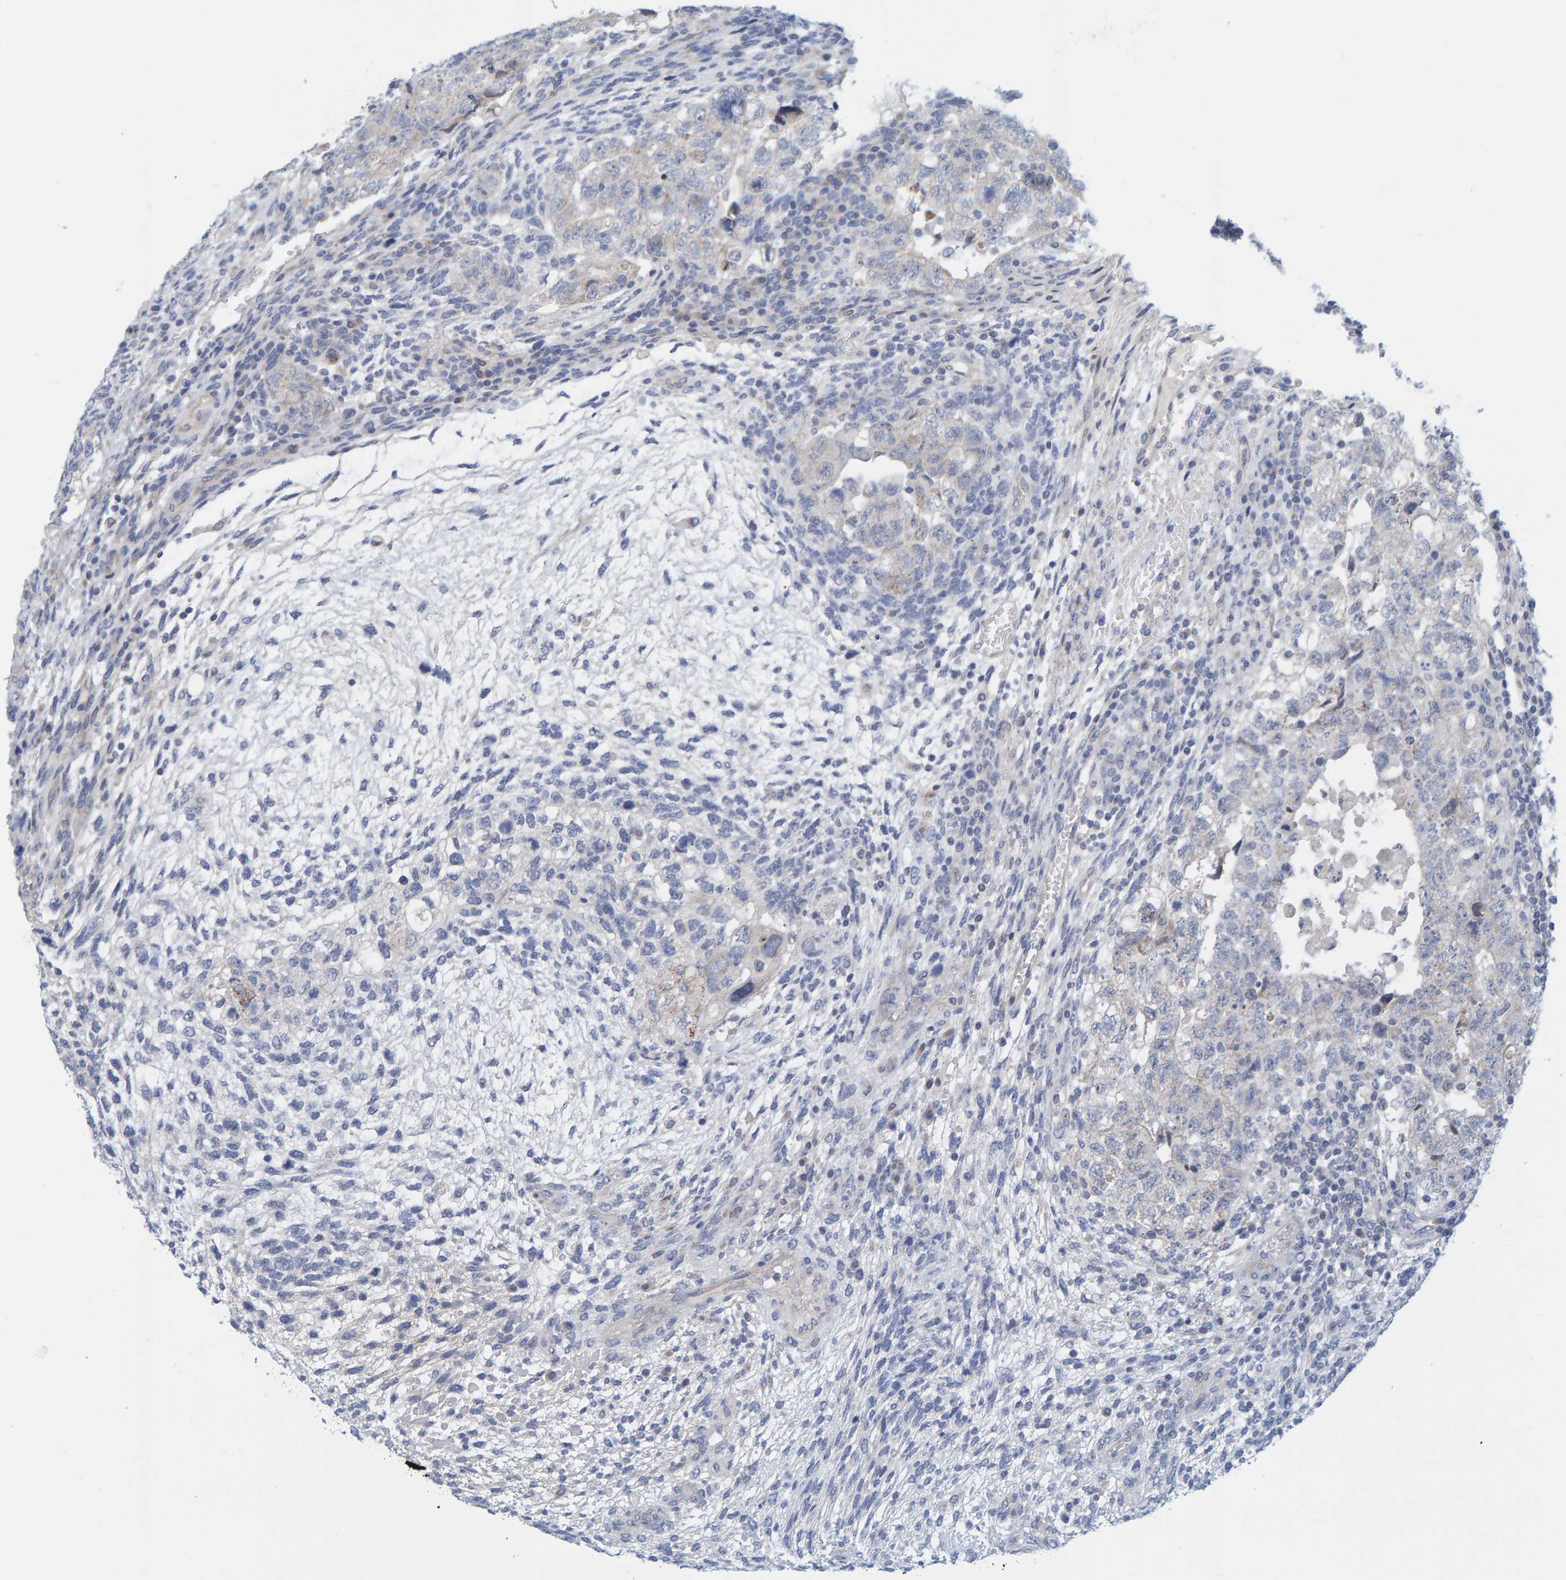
{"staining": {"intensity": "negative", "quantity": "none", "location": "none"}, "tissue": "testis cancer", "cell_type": "Tumor cells", "image_type": "cancer", "snomed": [{"axis": "morphology", "description": "Carcinoma, Embryonal, NOS"}, {"axis": "topography", "description": "Testis"}], "caption": "Immunohistochemistry photomicrograph of neoplastic tissue: testis cancer stained with DAB reveals no significant protein expression in tumor cells.", "gene": "ZC3H3", "patient": {"sex": "male", "age": 36}}